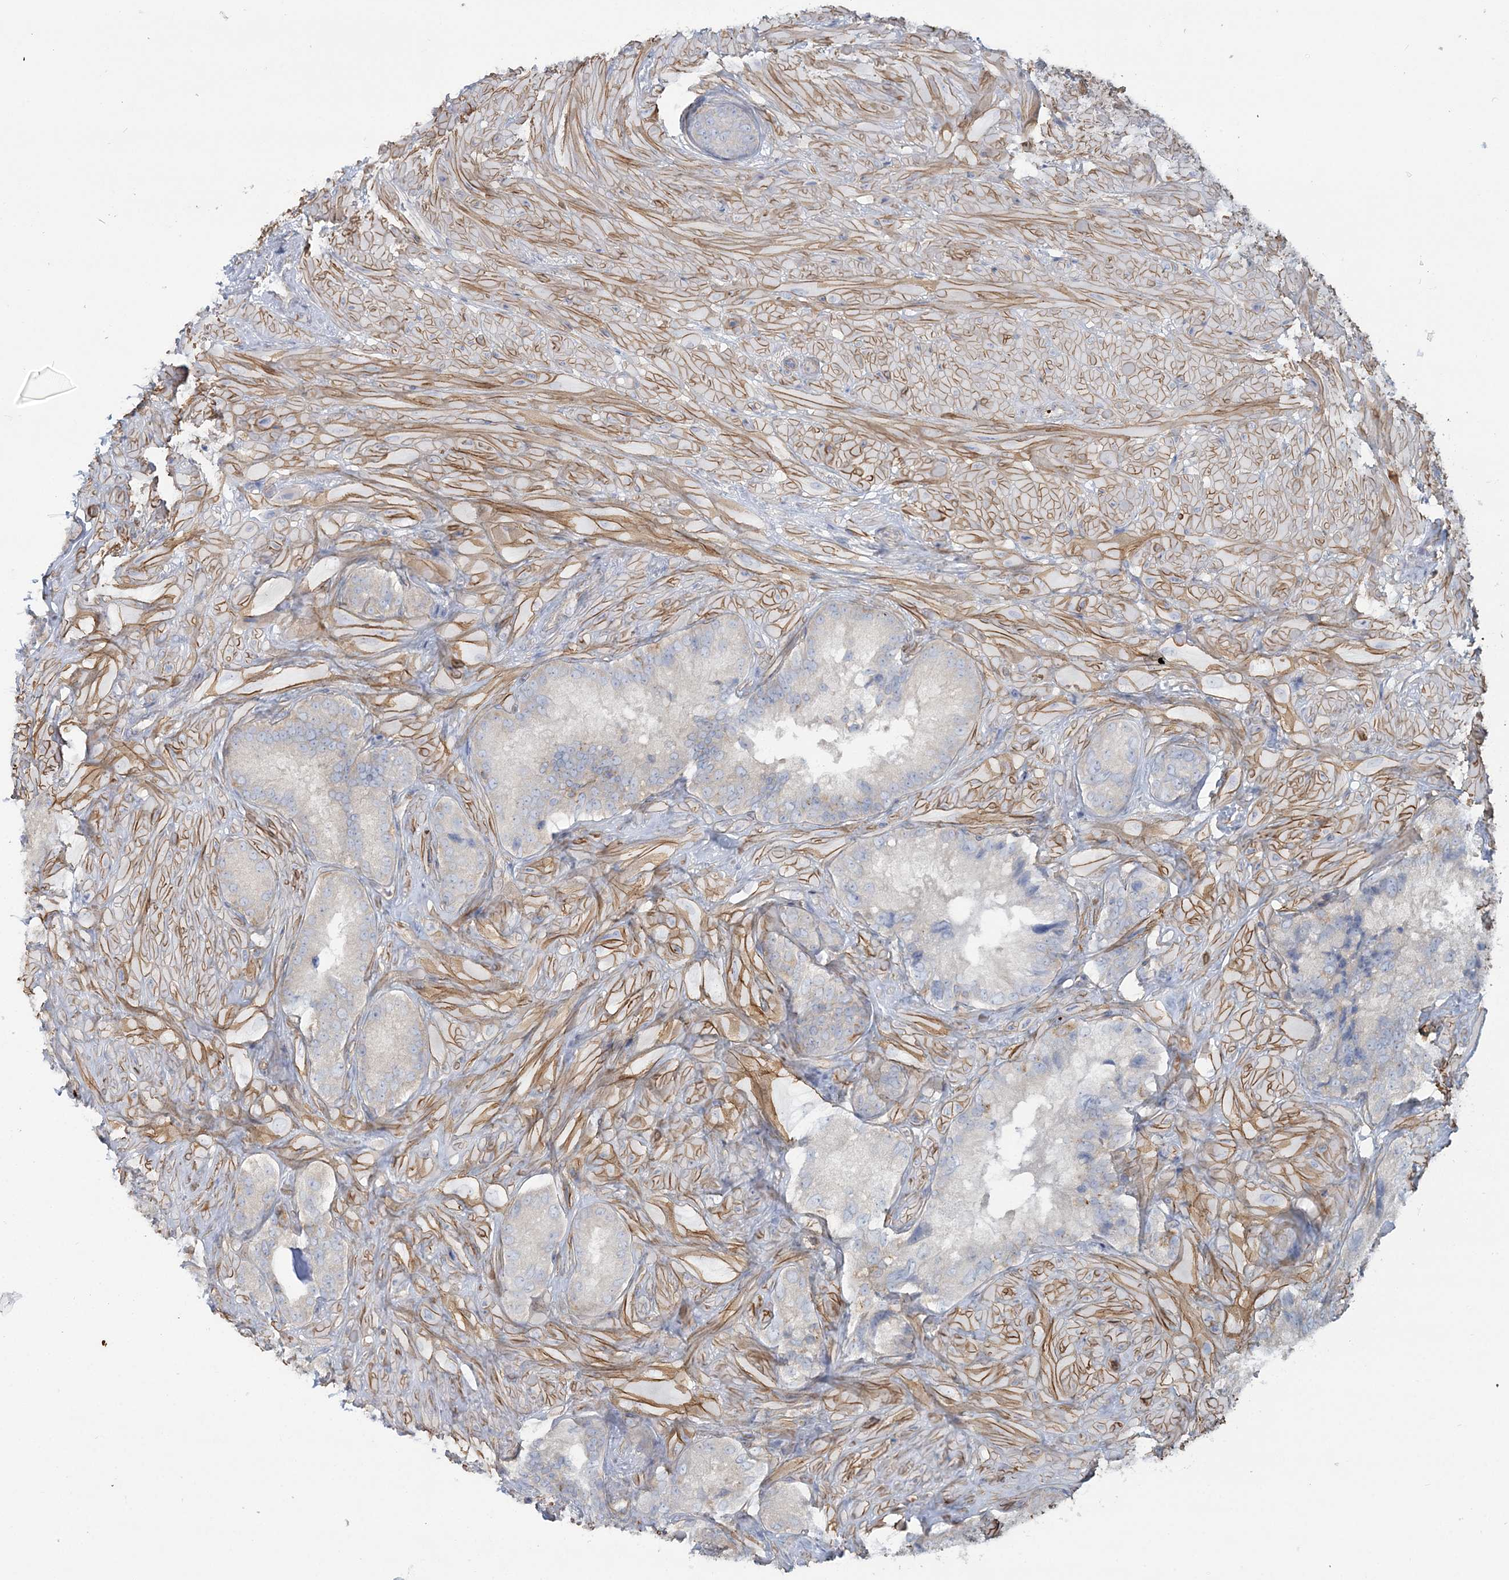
{"staining": {"intensity": "negative", "quantity": "none", "location": "none"}, "tissue": "seminal vesicle", "cell_type": "Glandular cells", "image_type": "normal", "snomed": [{"axis": "morphology", "description": "Normal tissue, NOS"}, {"axis": "topography", "description": "Seminal veicle"}, {"axis": "topography", "description": "Peripheral nerve tissue"}], "caption": "DAB immunohistochemical staining of benign human seminal vesicle displays no significant positivity in glandular cells.", "gene": "CUEDC2", "patient": {"sex": "male", "age": 67}}